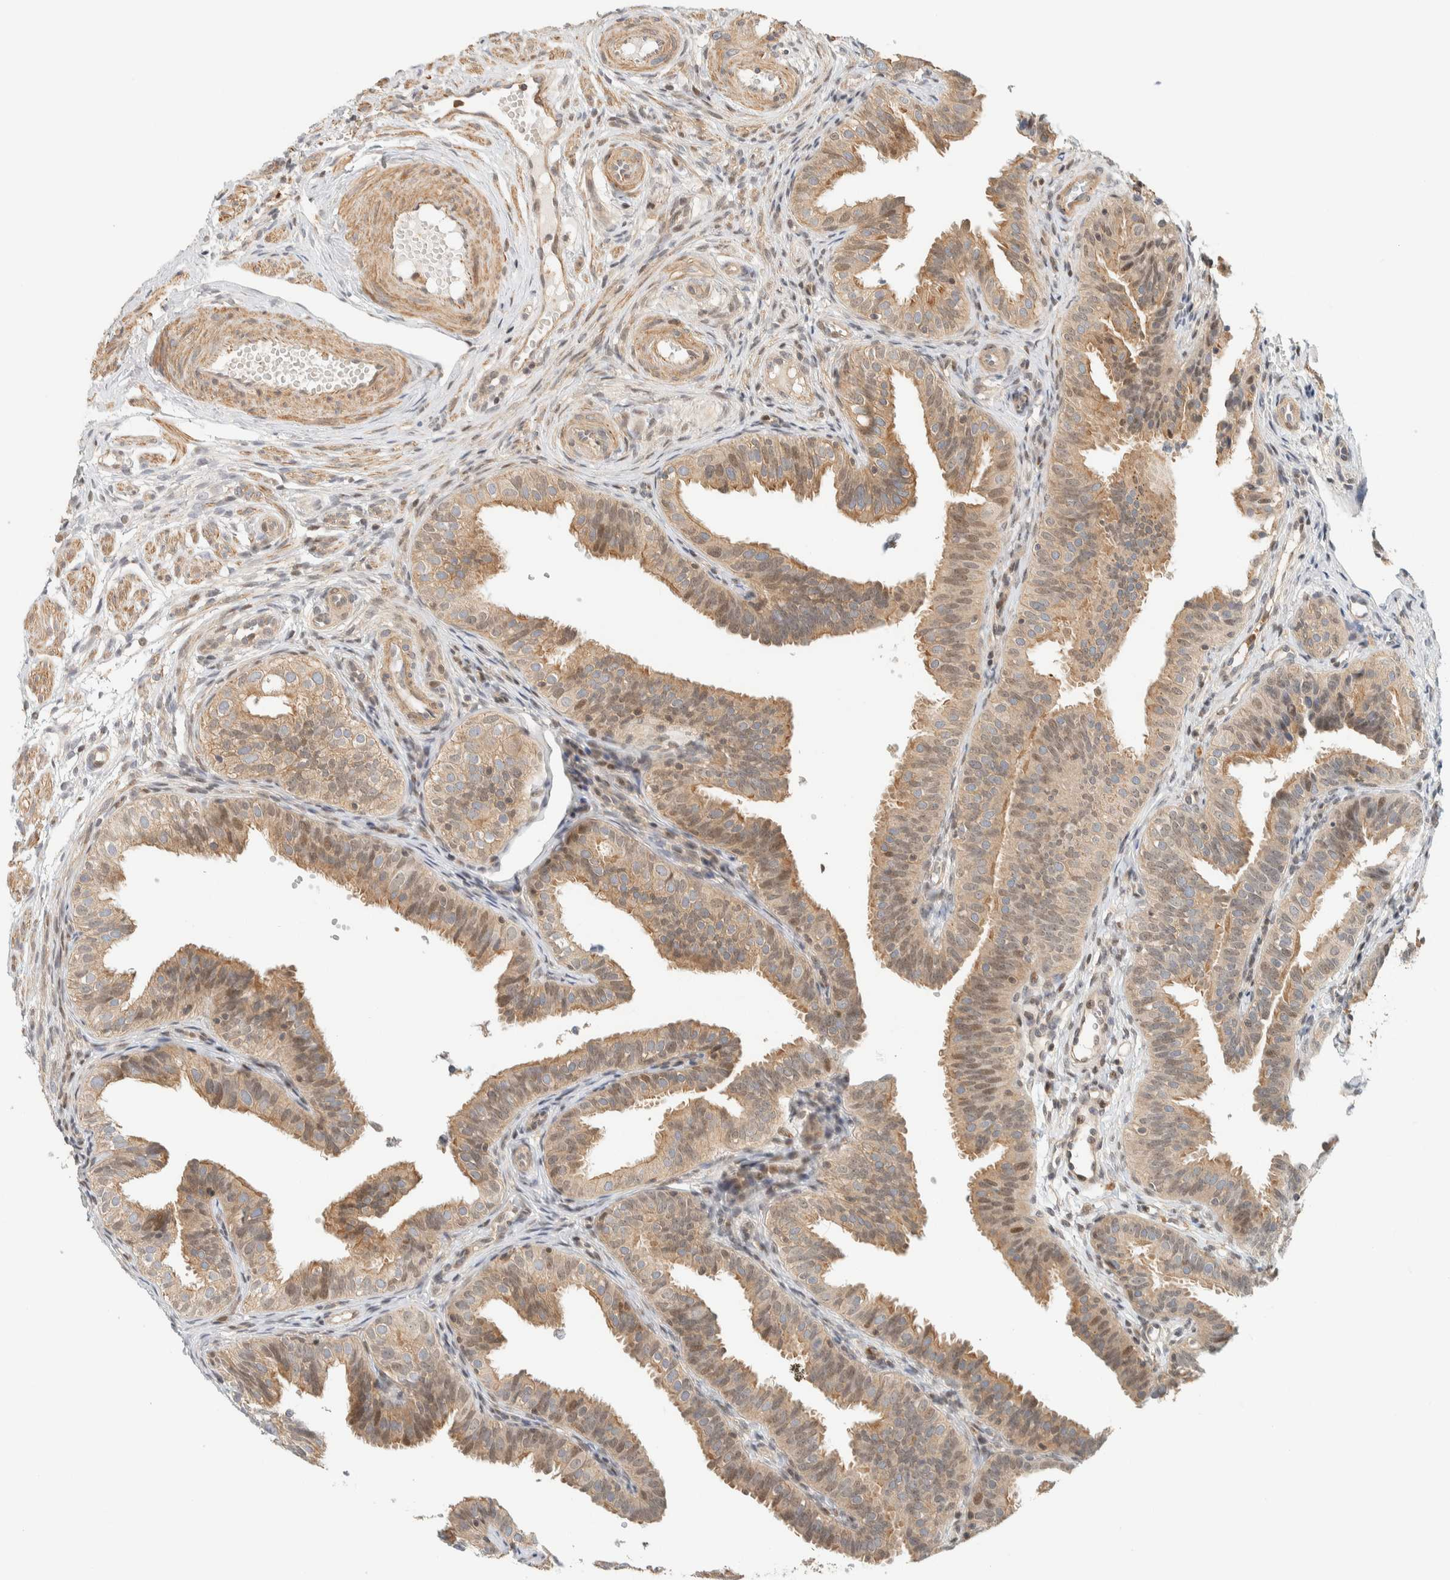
{"staining": {"intensity": "moderate", "quantity": ">75%", "location": "cytoplasmic/membranous,nuclear"}, "tissue": "fallopian tube", "cell_type": "Glandular cells", "image_type": "normal", "snomed": [{"axis": "morphology", "description": "Normal tissue, NOS"}, {"axis": "topography", "description": "Fallopian tube"}], "caption": "Immunohistochemical staining of normal fallopian tube demonstrates medium levels of moderate cytoplasmic/membranous,nuclear expression in approximately >75% of glandular cells.", "gene": "ARFGEF1", "patient": {"sex": "female", "age": 35}}